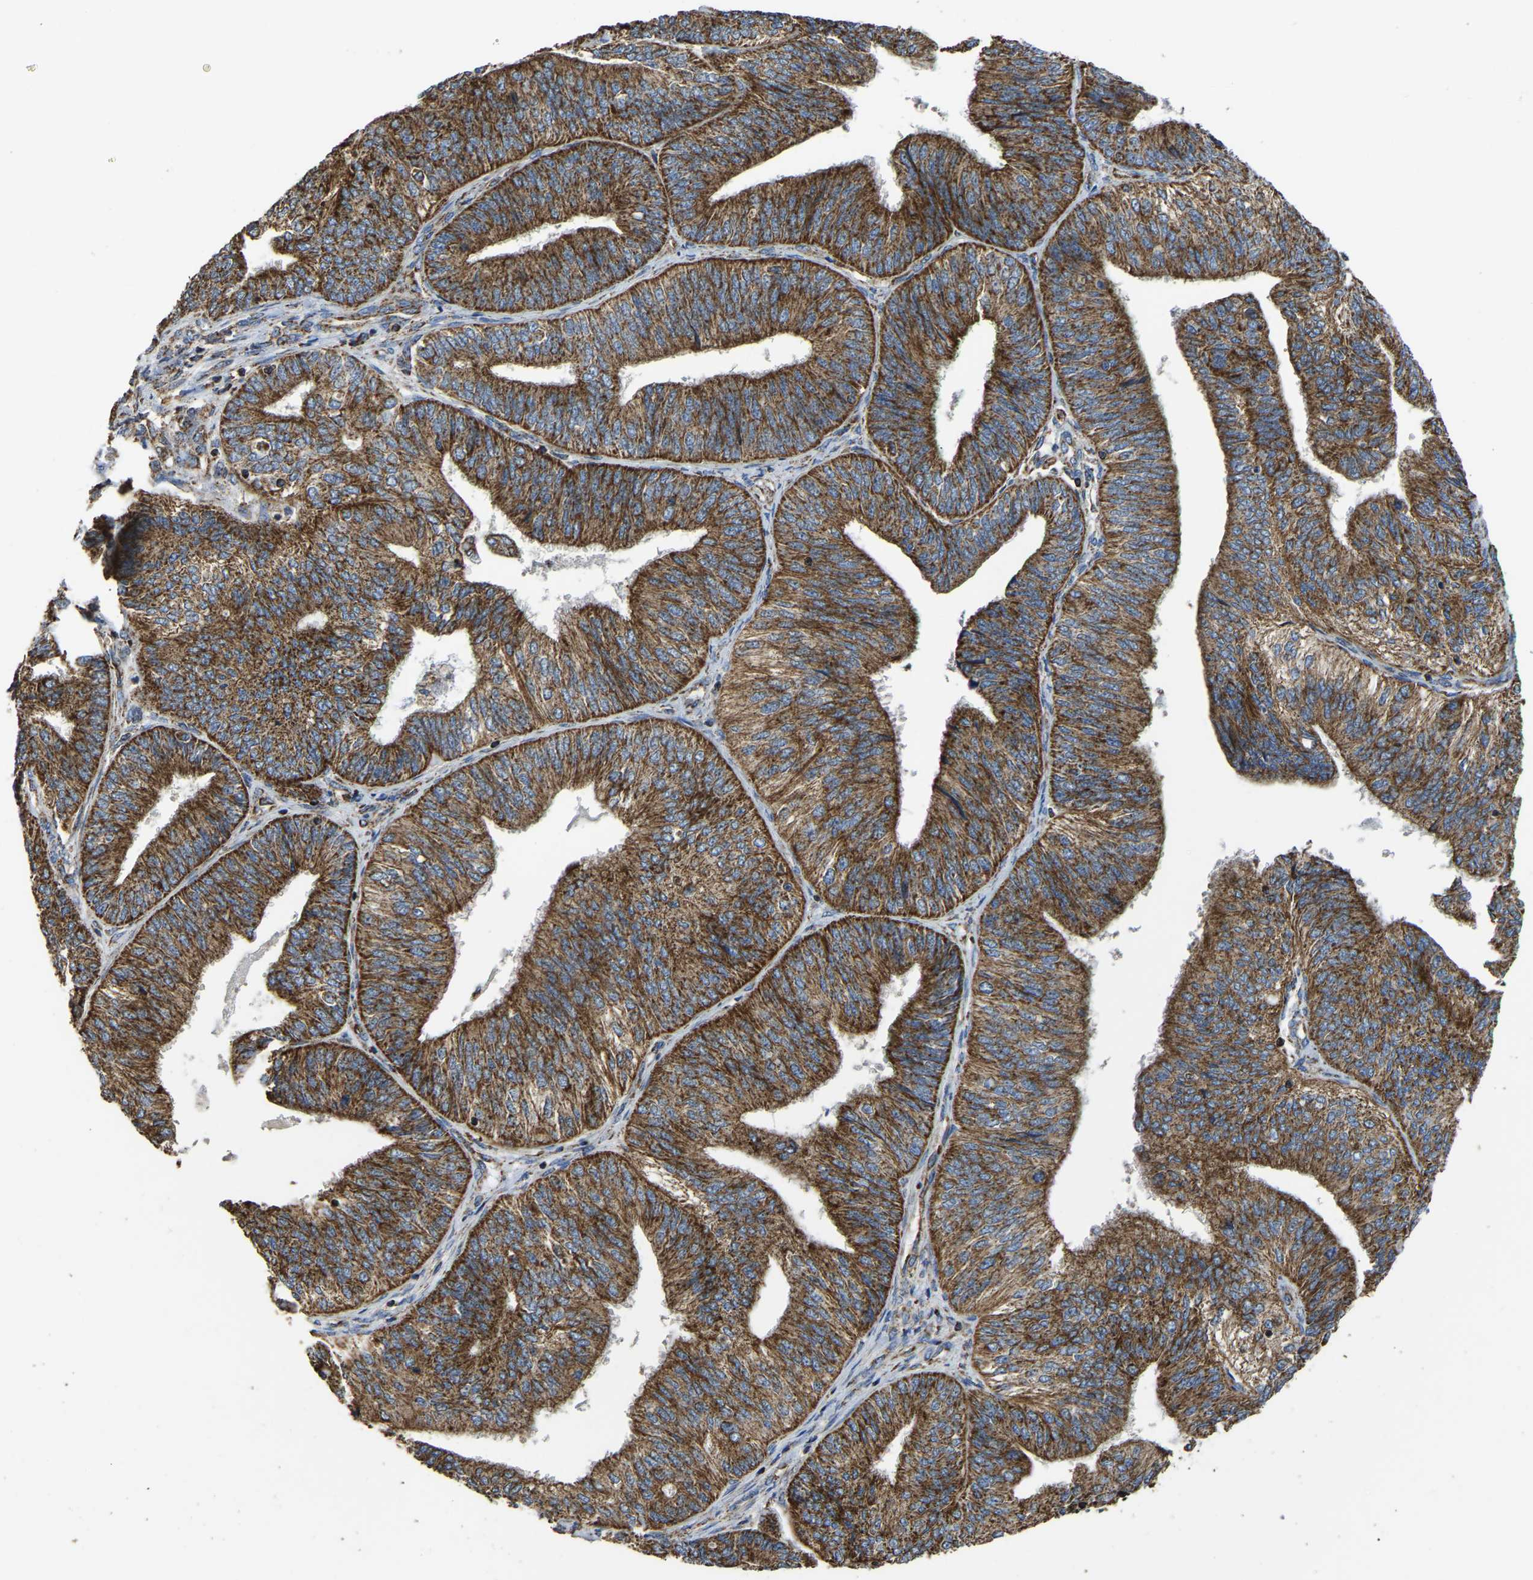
{"staining": {"intensity": "strong", "quantity": ">75%", "location": "cytoplasmic/membranous"}, "tissue": "endometrial cancer", "cell_type": "Tumor cells", "image_type": "cancer", "snomed": [{"axis": "morphology", "description": "Adenocarcinoma, NOS"}, {"axis": "topography", "description": "Endometrium"}], "caption": "Protein staining of endometrial cancer tissue shows strong cytoplasmic/membranous staining in approximately >75% of tumor cells.", "gene": "ETFA", "patient": {"sex": "female", "age": 58}}